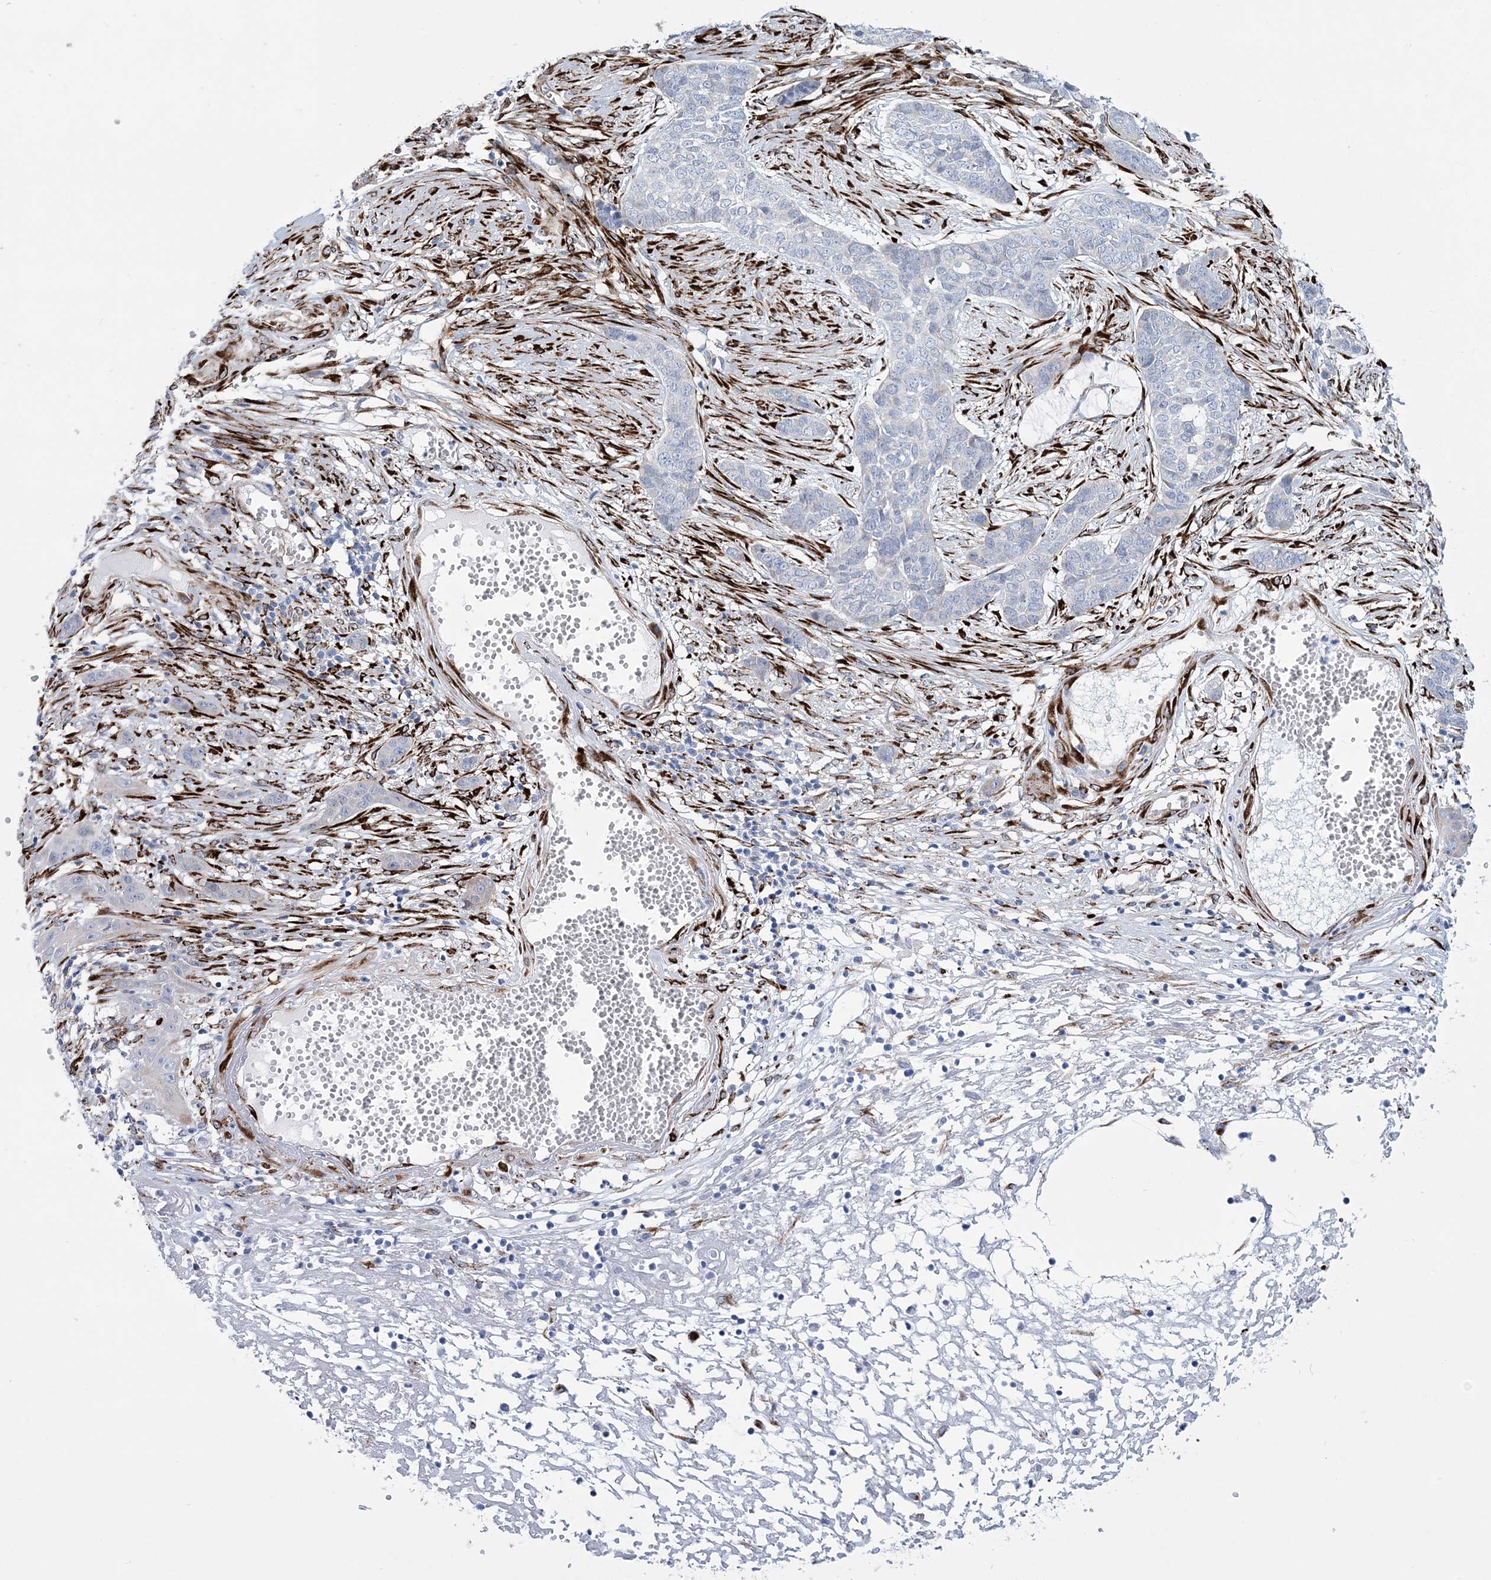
{"staining": {"intensity": "negative", "quantity": "none", "location": "none"}, "tissue": "skin cancer", "cell_type": "Tumor cells", "image_type": "cancer", "snomed": [{"axis": "morphology", "description": "Basal cell carcinoma"}, {"axis": "topography", "description": "Skin"}], "caption": "IHC photomicrograph of human skin basal cell carcinoma stained for a protein (brown), which shows no staining in tumor cells.", "gene": "RAB11FIP5", "patient": {"sex": "female", "age": 64}}